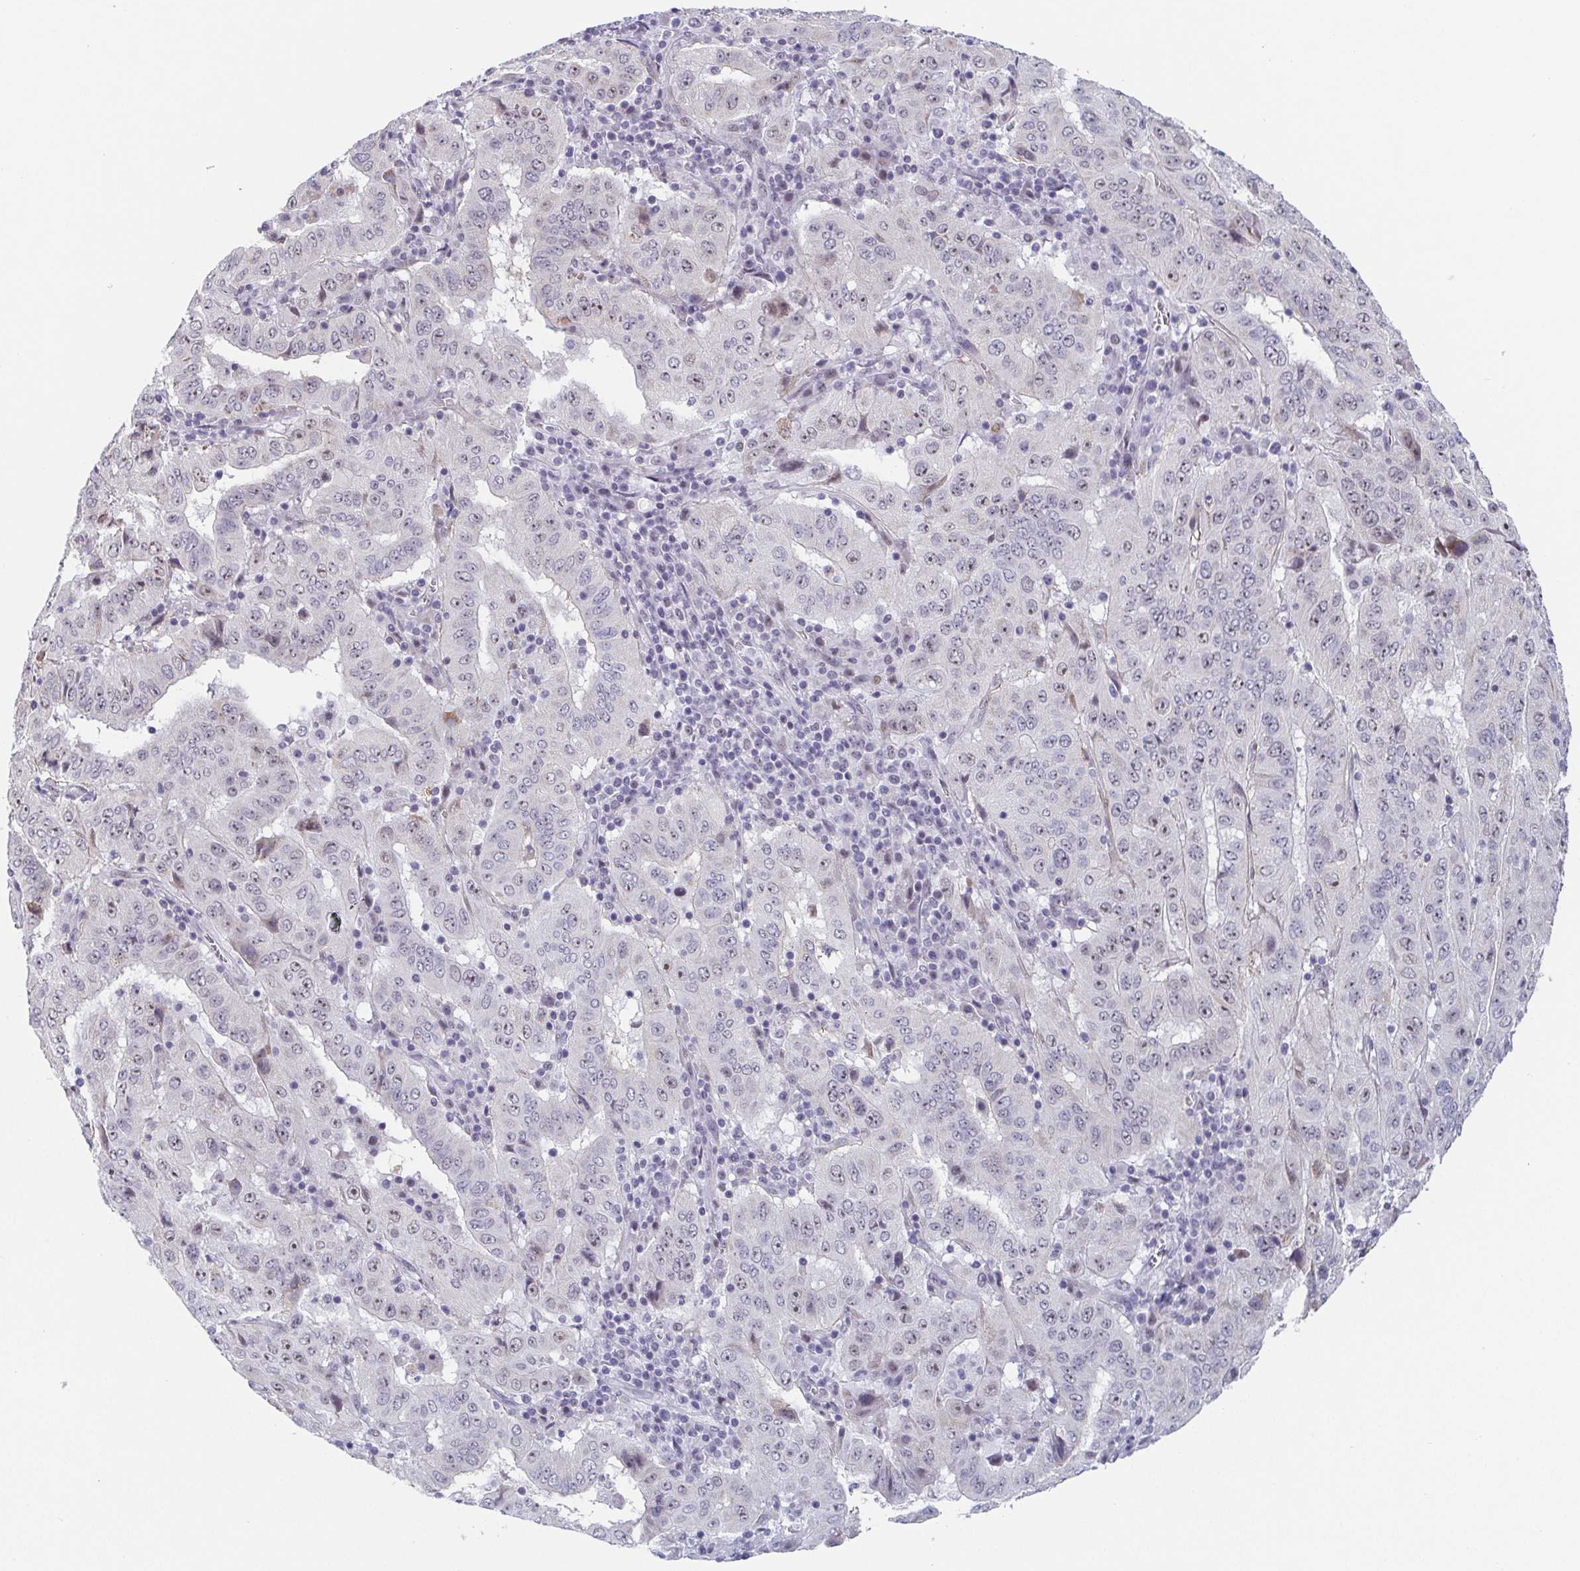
{"staining": {"intensity": "negative", "quantity": "none", "location": "none"}, "tissue": "pancreatic cancer", "cell_type": "Tumor cells", "image_type": "cancer", "snomed": [{"axis": "morphology", "description": "Adenocarcinoma, NOS"}, {"axis": "topography", "description": "Pancreas"}], "caption": "A micrograph of human pancreatic cancer is negative for staining in tumor cells.", "gene": "EXOSC7", "patient": {"sex": "male", "age": 63}}